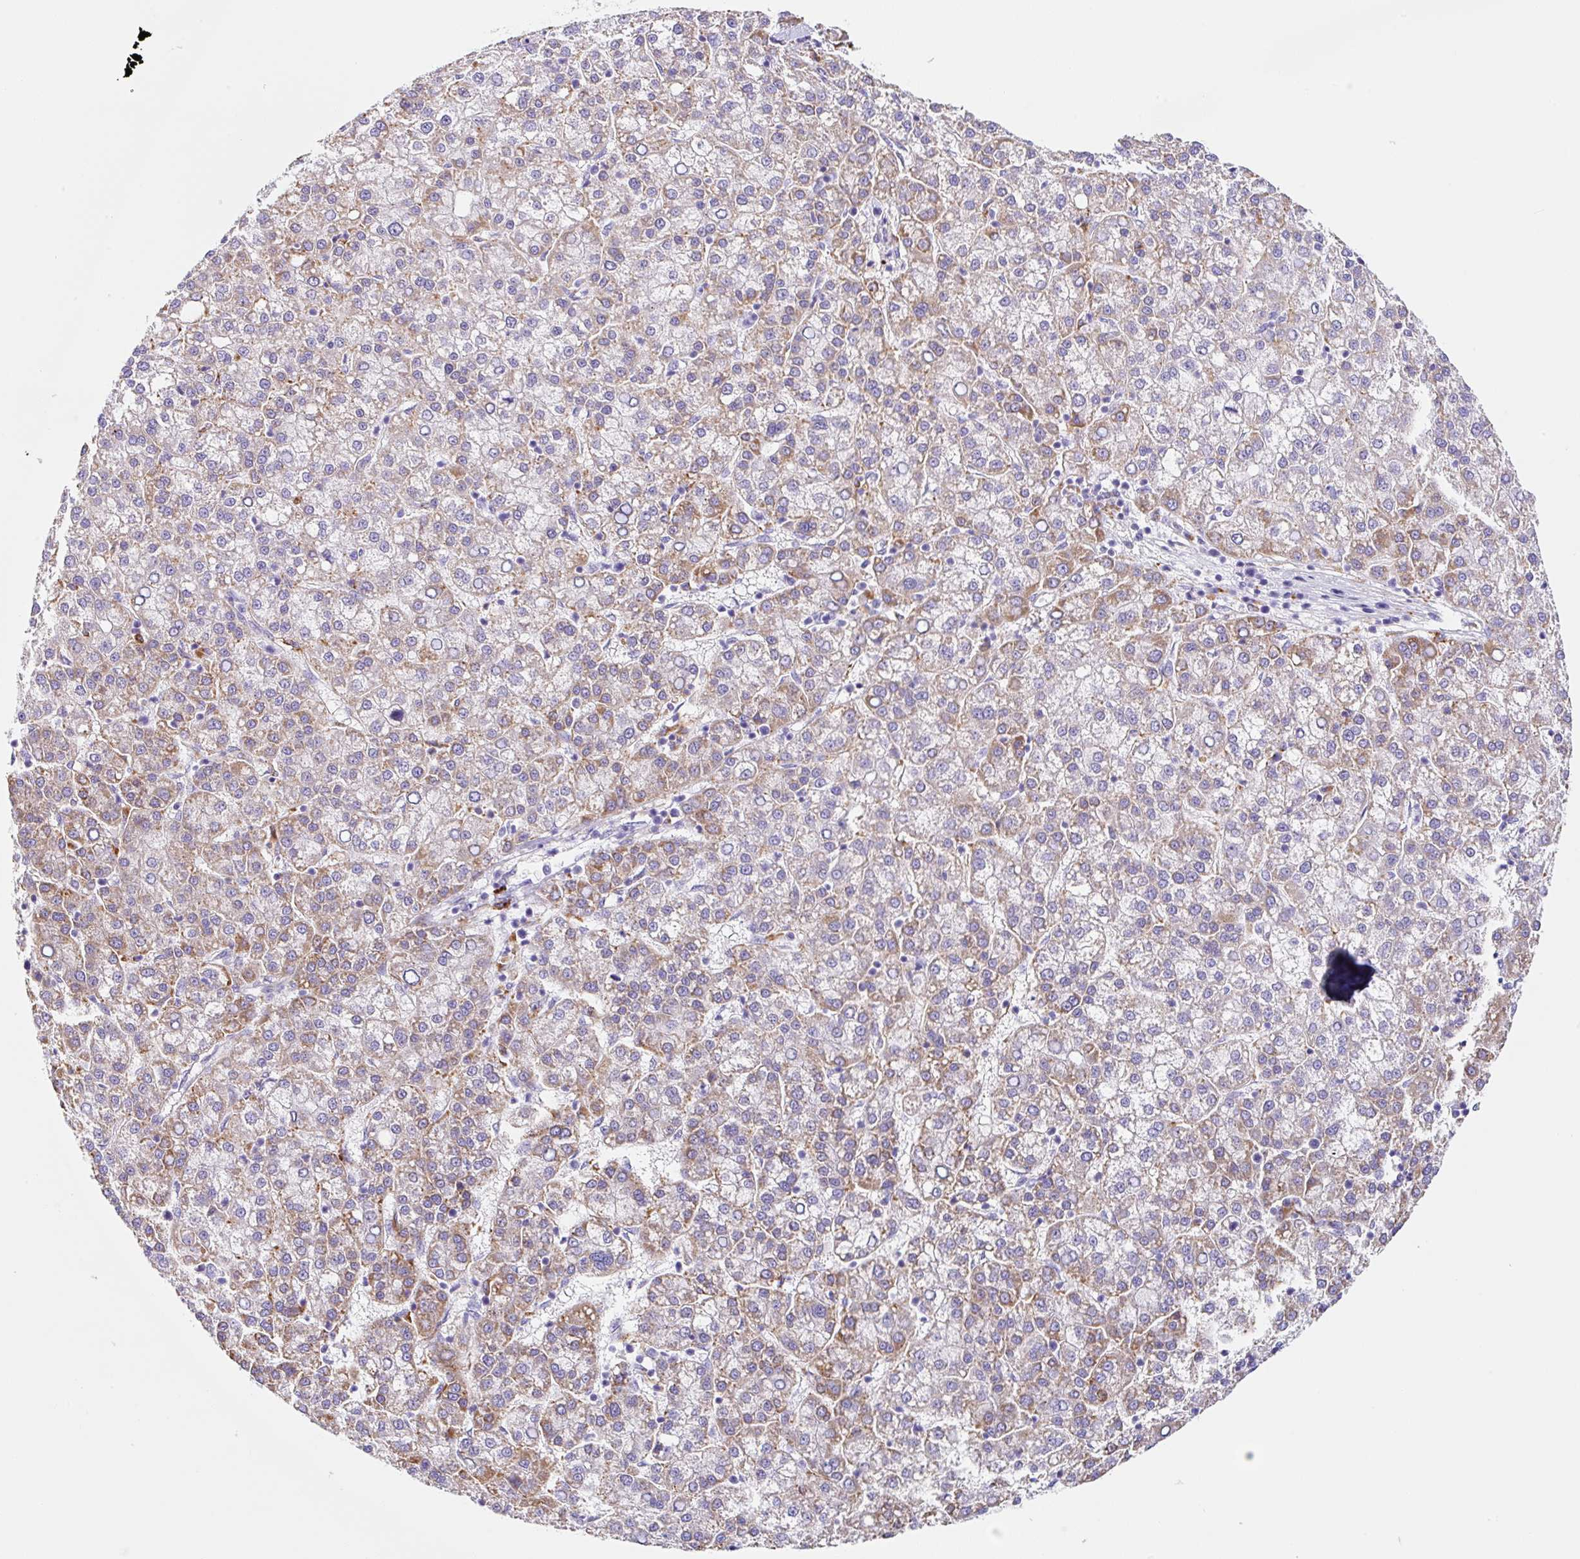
{"staining": {"intensity": "moderate", "quantity": "25%-75%", "location": "cytoplasmic/membranous"}, "tissue": "liver cancer", "cell_type": "Tumor cells", "image_type": "cancer", "snomed": [{"axis": "morphology", "description": "Carcinoma, Hepatocellular, NOS"}, {"axis": "topography", "description": "Liver"}], "caption": "Liver cancer stained with a protein marker exhibits moderate staining in tumor cells.", "gene": "DKK4", "patient": {"sex": "female", "age": 58}}